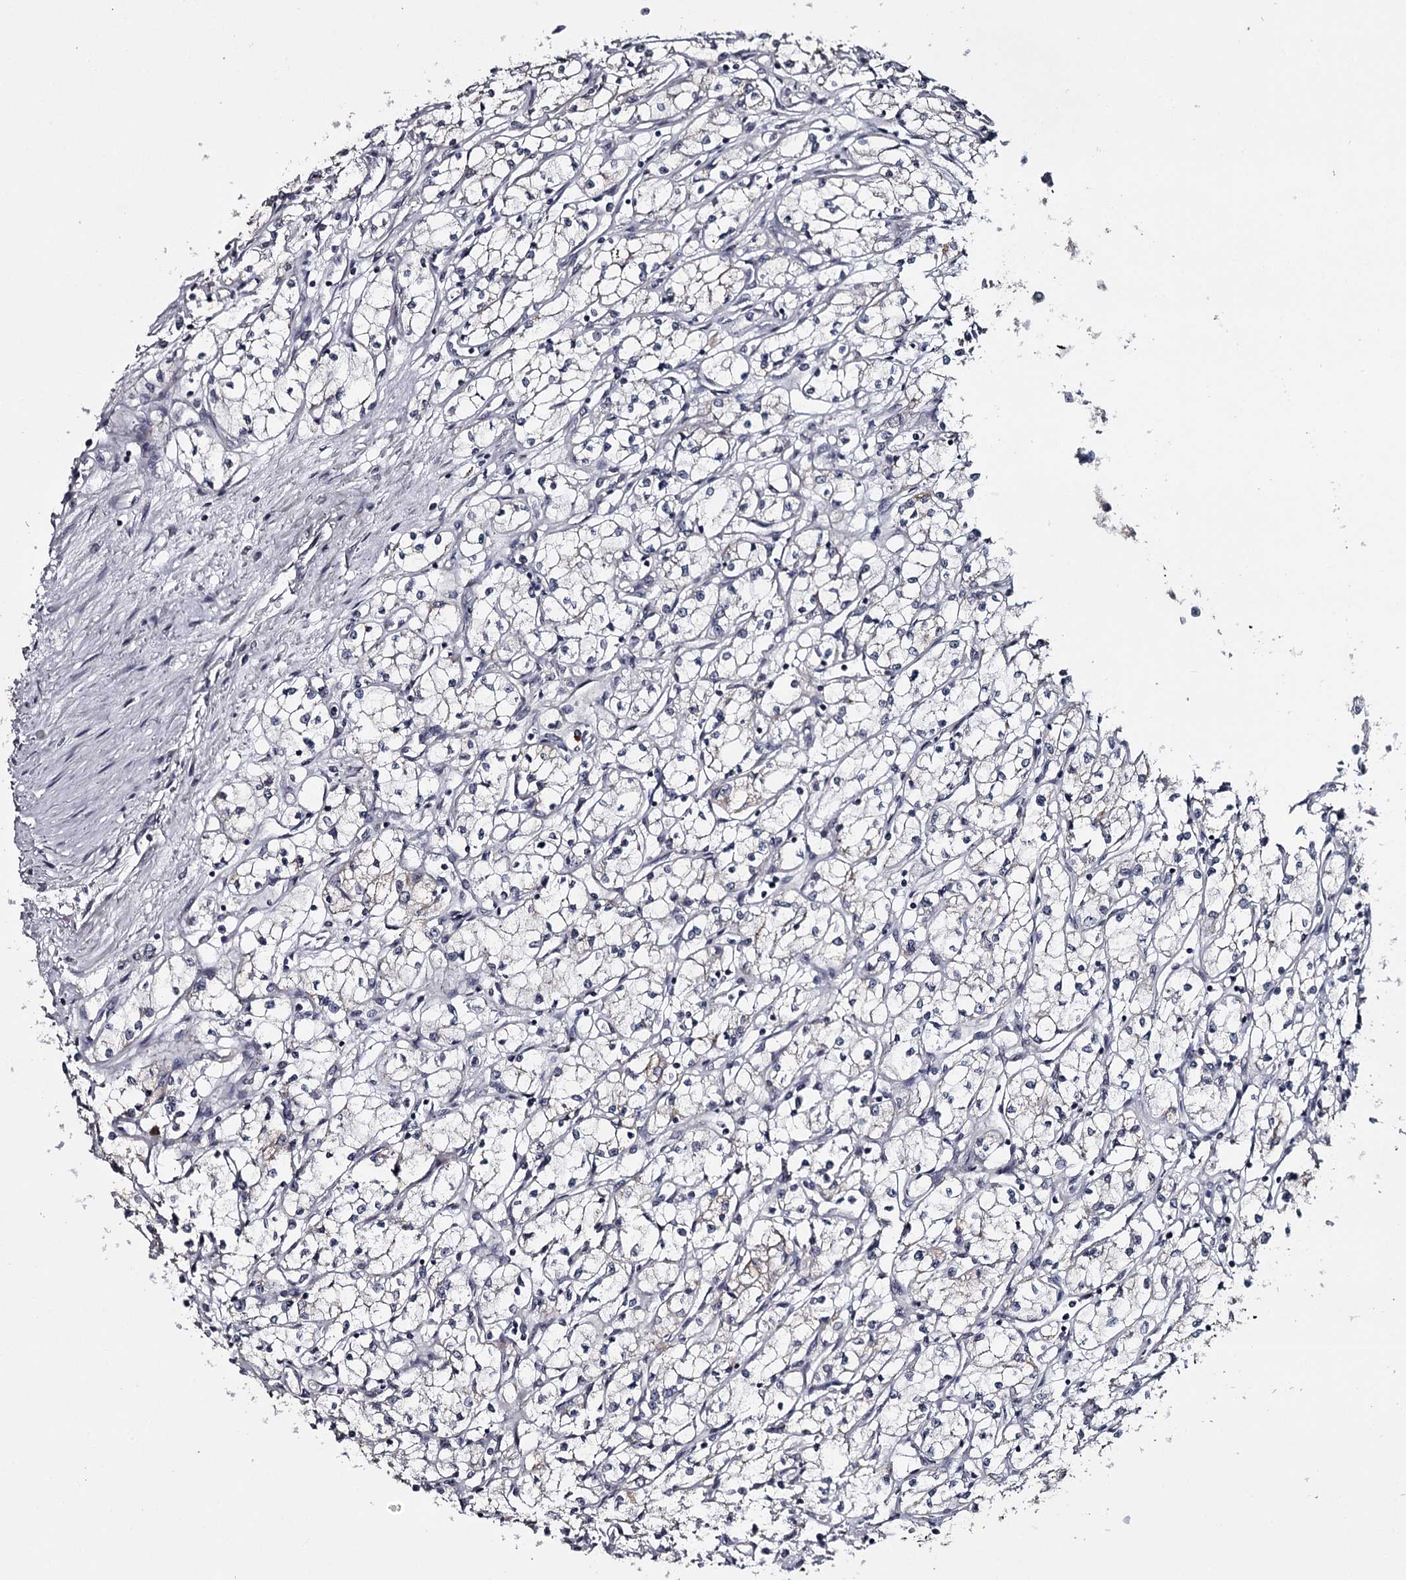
{"staining": {"intensity": "negative", "quantity": "none", "location": "none"}, "tissue": "renal cancer", "cell_type": "Tumor cells", "image_type": "cancer", "snomed": [{"axis": "morphology", "description": "Adenocarcinoma, NOS"}, {"axis": "topography", "description": "Kidney"}], "caption": "DAB (3,3'-diaminobenzidine) immunohistochemical staining of adenocarcinoma (renal) reveals no significant expression in tumor cells.", "gene": "GTSF1", "patient": {"sex": "male", "age": 59}}